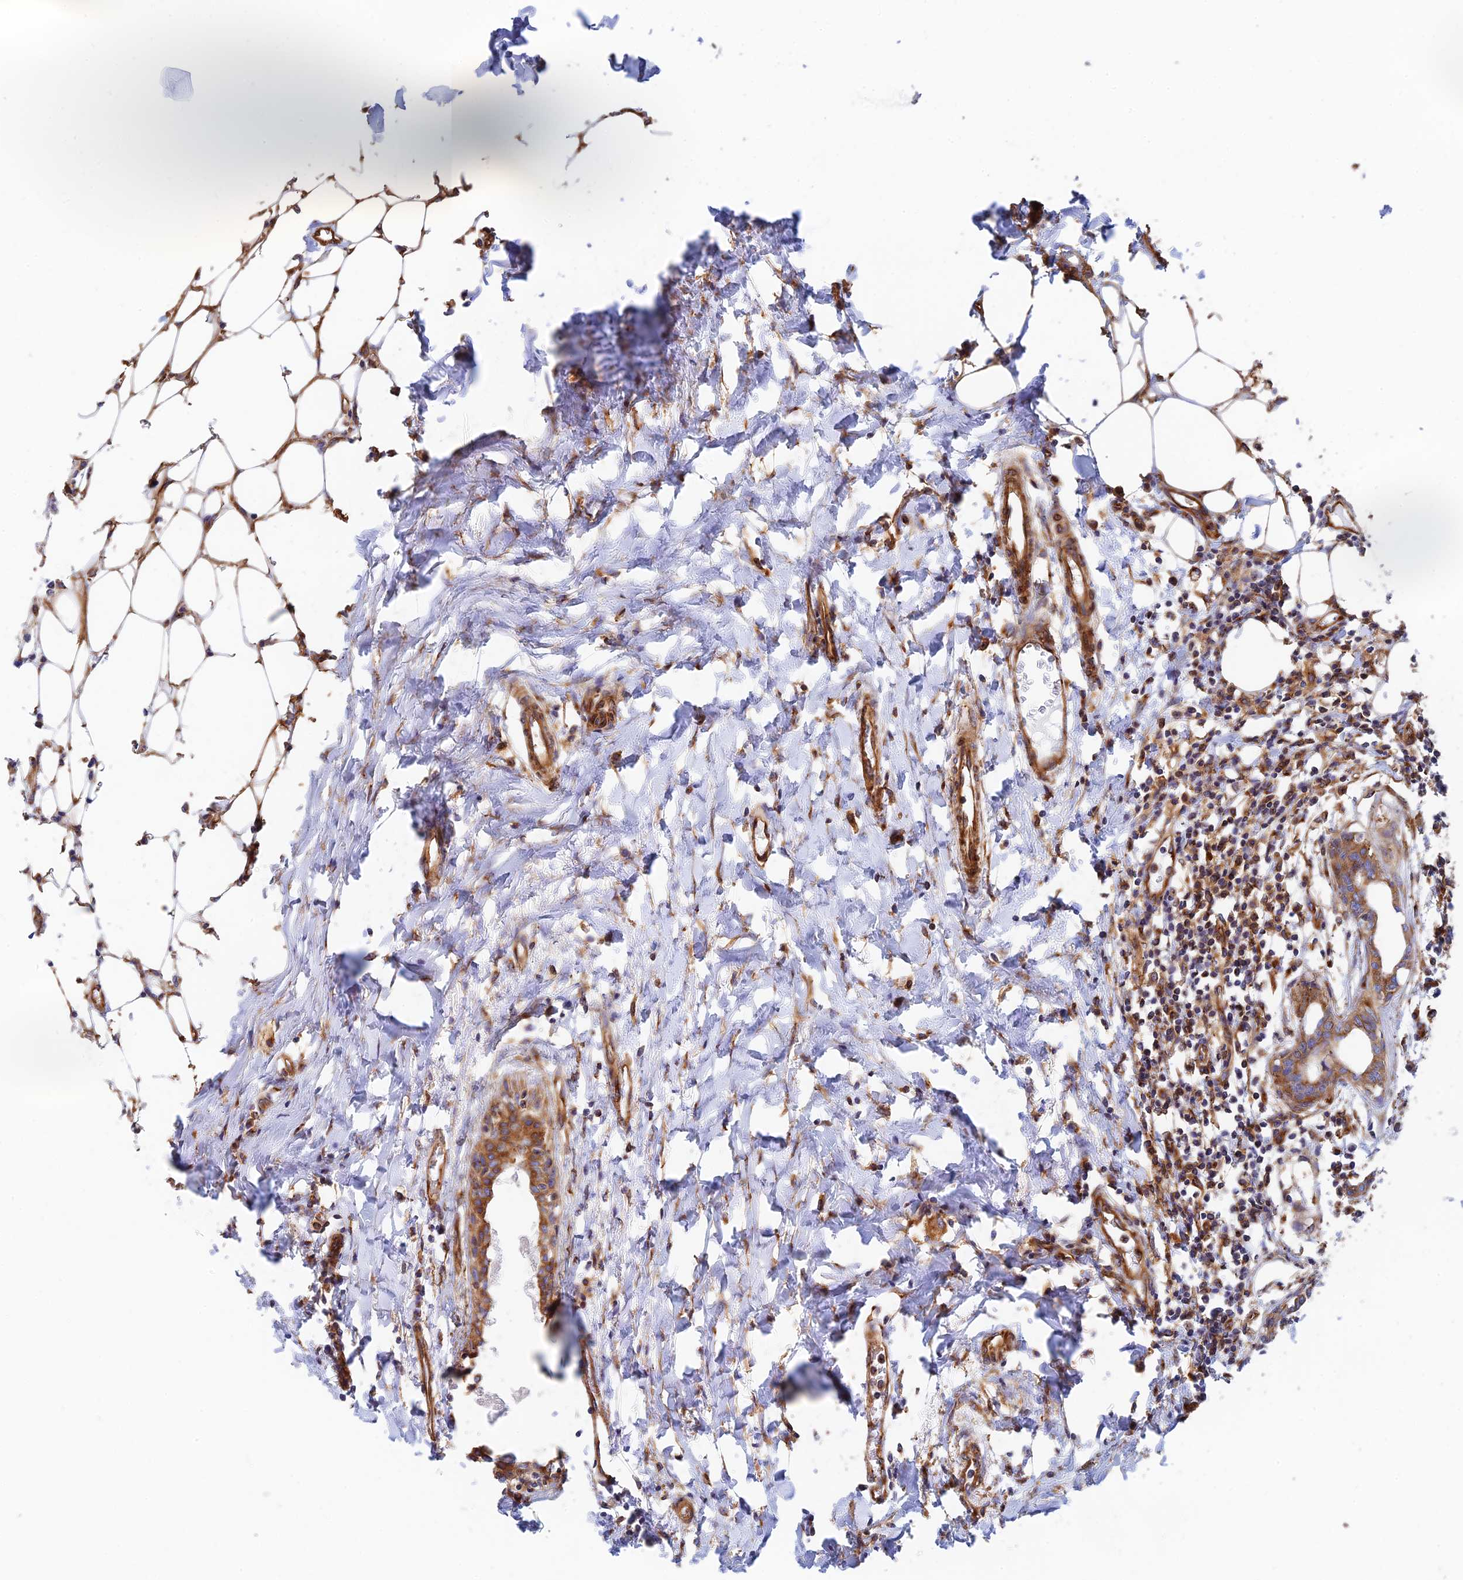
{"staining": {"intensity": "strong", "quantity": ">75%", "location": "cytoplasmic/membranous"}, "tissue": "breast cancer", "cell_type": "Tumor cells", "image_type": "cancer", "snomed": [{"axis": "morphology", "description": "Duct carcinoma"}, {"axis": "topography", "description": "Breast"}], "caption": "Protein expression by immunohistochemistry displays strong cytoplasmic/membranous positivity in approximately >75% of tumor cells in breast cancer.", "gene": "DCTN2", "patient": {"sex": "female", "age": 40}}